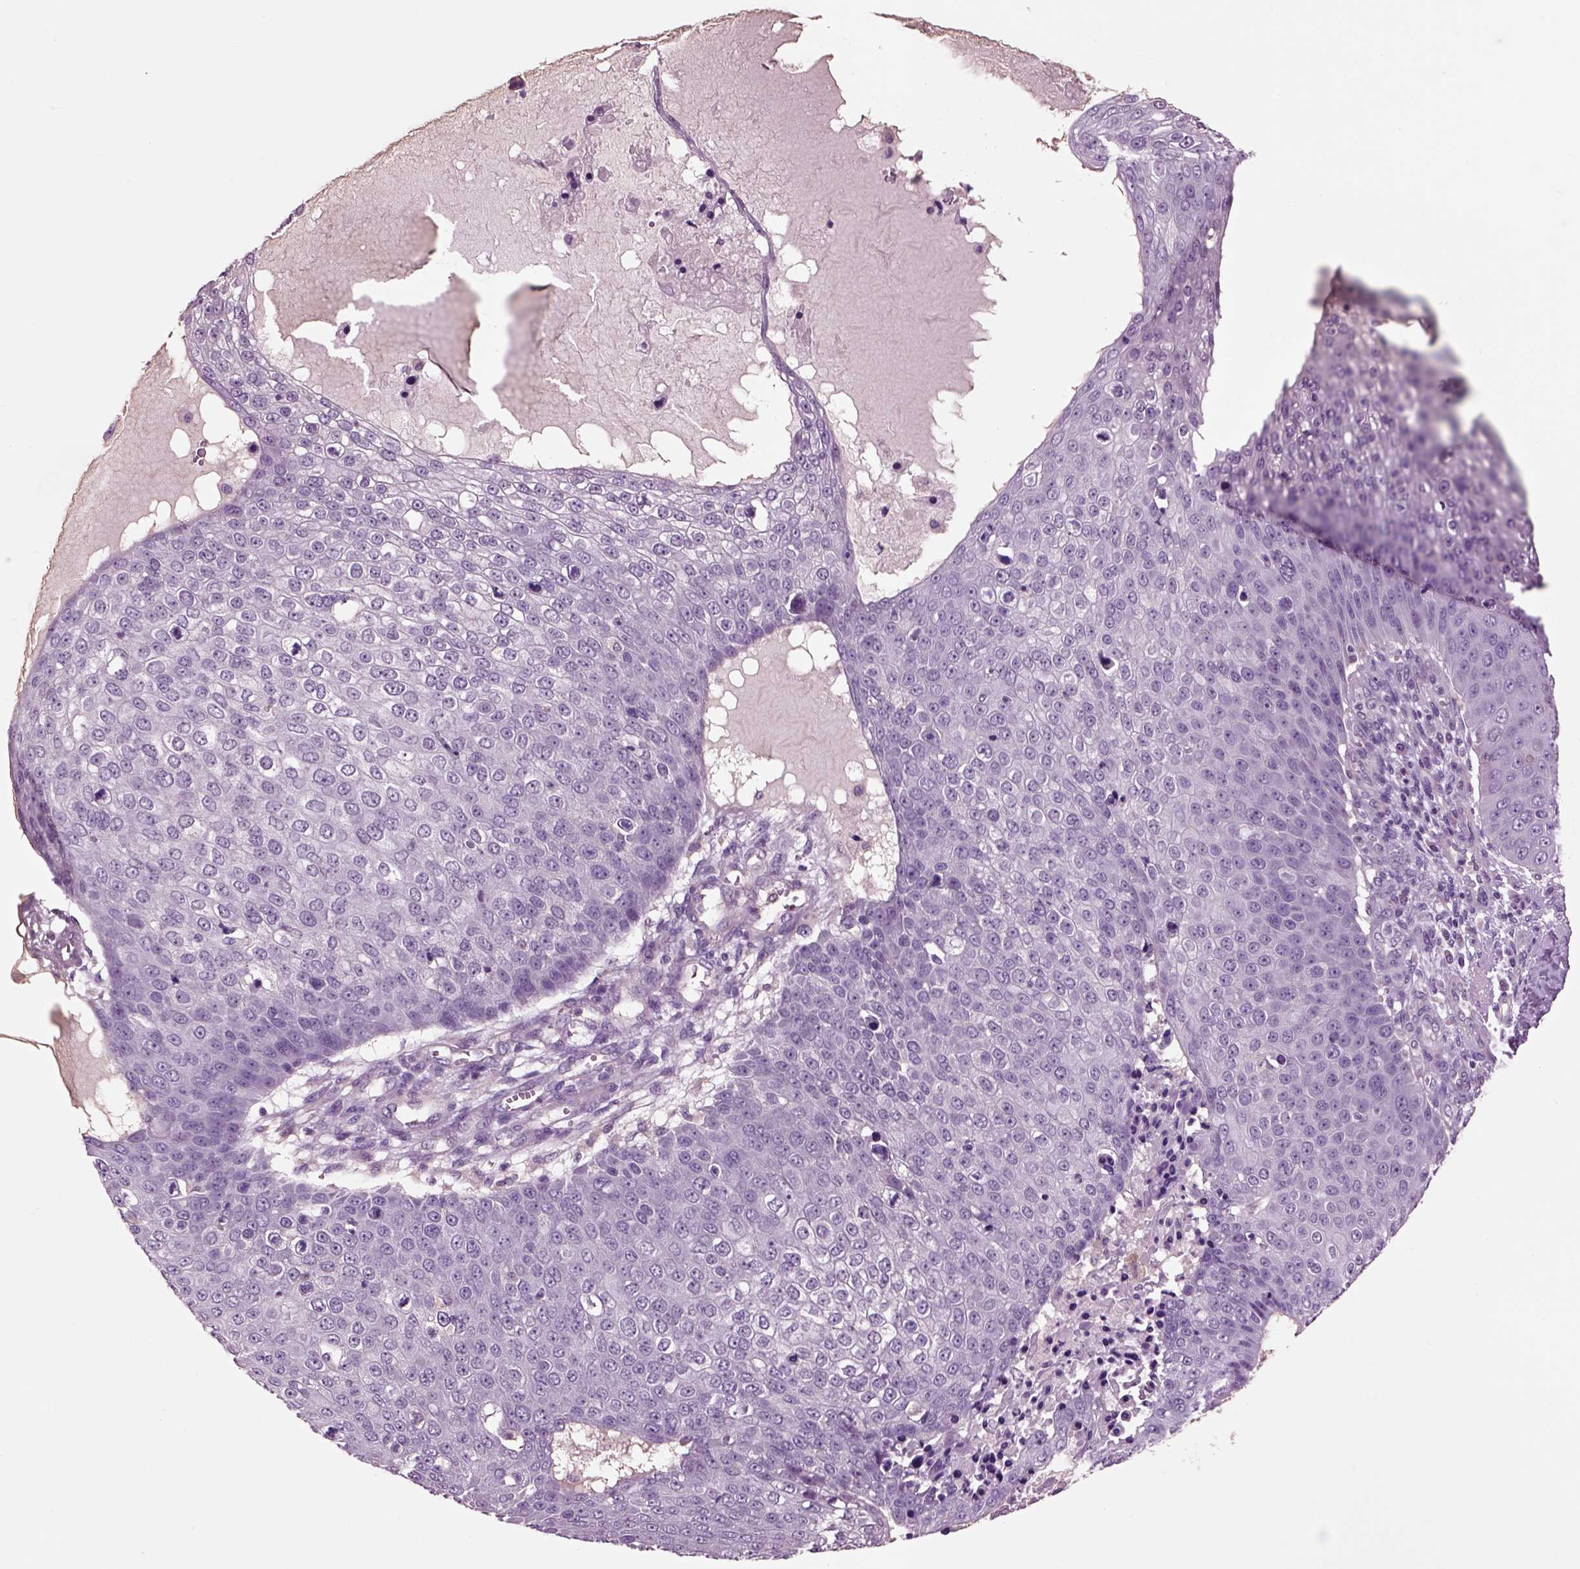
{"staining": {"intensity": "negative", "quantity": "none", "location": "none"}, "tissue": "skin cancer", "cell_type": "Tumor cells", "image_type": "cancer", "snomed": [{"axis": "morphology", "description": "Squamous cell carcinoma, NOS"}, {"axis": "topography", "description": "Skin"}], "caption": "Tumor cells show no significant protein positivity in skin squamous cell carcinoma.", "gene": "CHGB", "patient": {"sex": "male", "age": 71}}